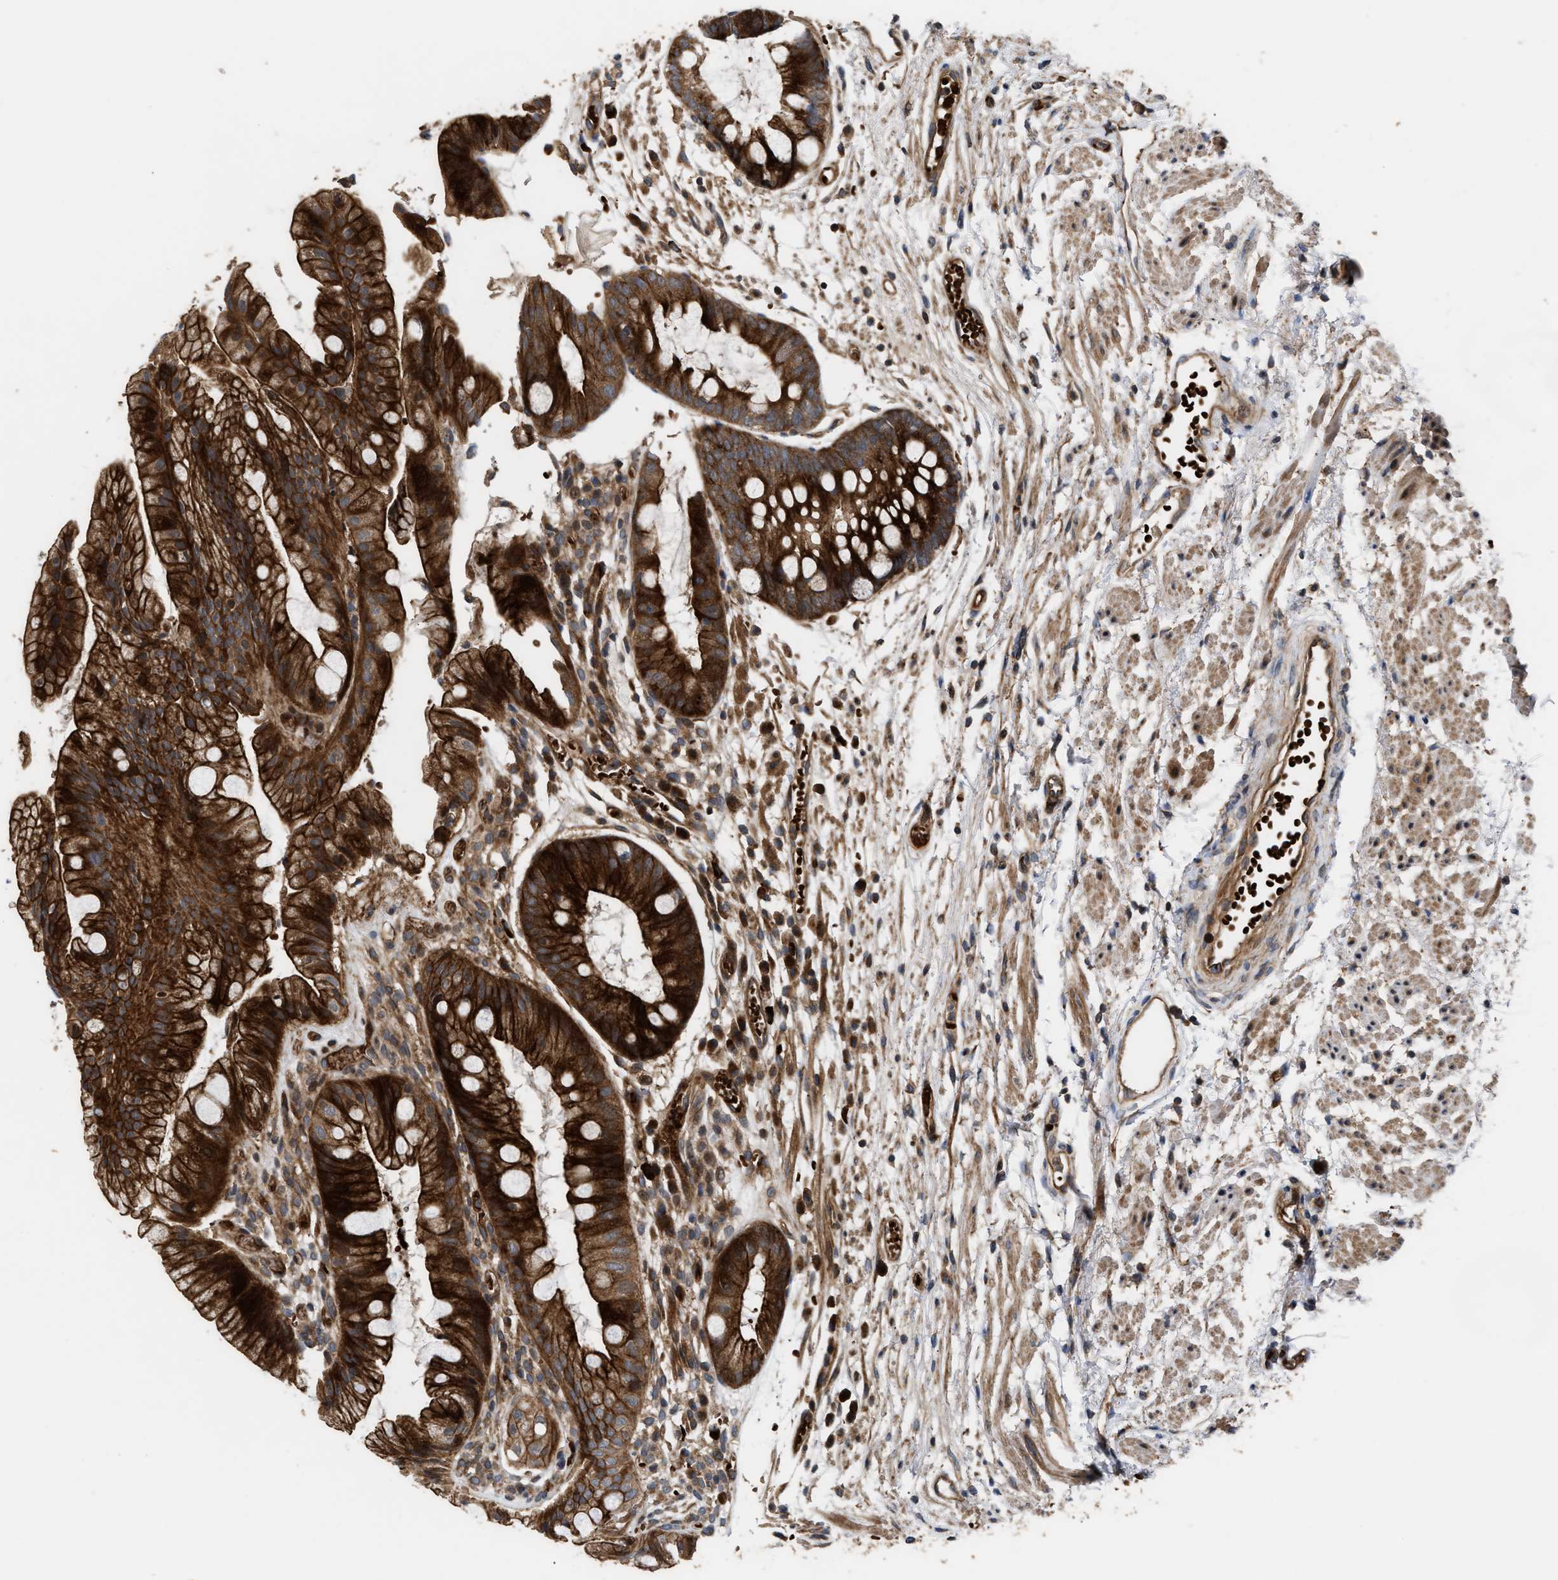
{"staining": {"intensity": "strong", "quantity": "25%-75%", "location": "cytoplasmic/membranous"}, "tissue": "stomach", "cell_type": "Glandular cells", "image_type": "normal", "snomed": [{"axis": "morphology", "description": "Normal tissue, NOS"}, {"axis": "topography", "description": "Stomach, upper"}], "caption": "A high amount of strong cytoplasmic/membranous staining is present in about 25%-75% of glandular cells in benign stomach. The staining was performed using DAB (3,3'-diaminobenzidine), with brown indicating positive protein expression. Nuclei are stained blue with hematoxylin.", "gene": "STAU1", "patient": {"sex": "male", "age": 72}}